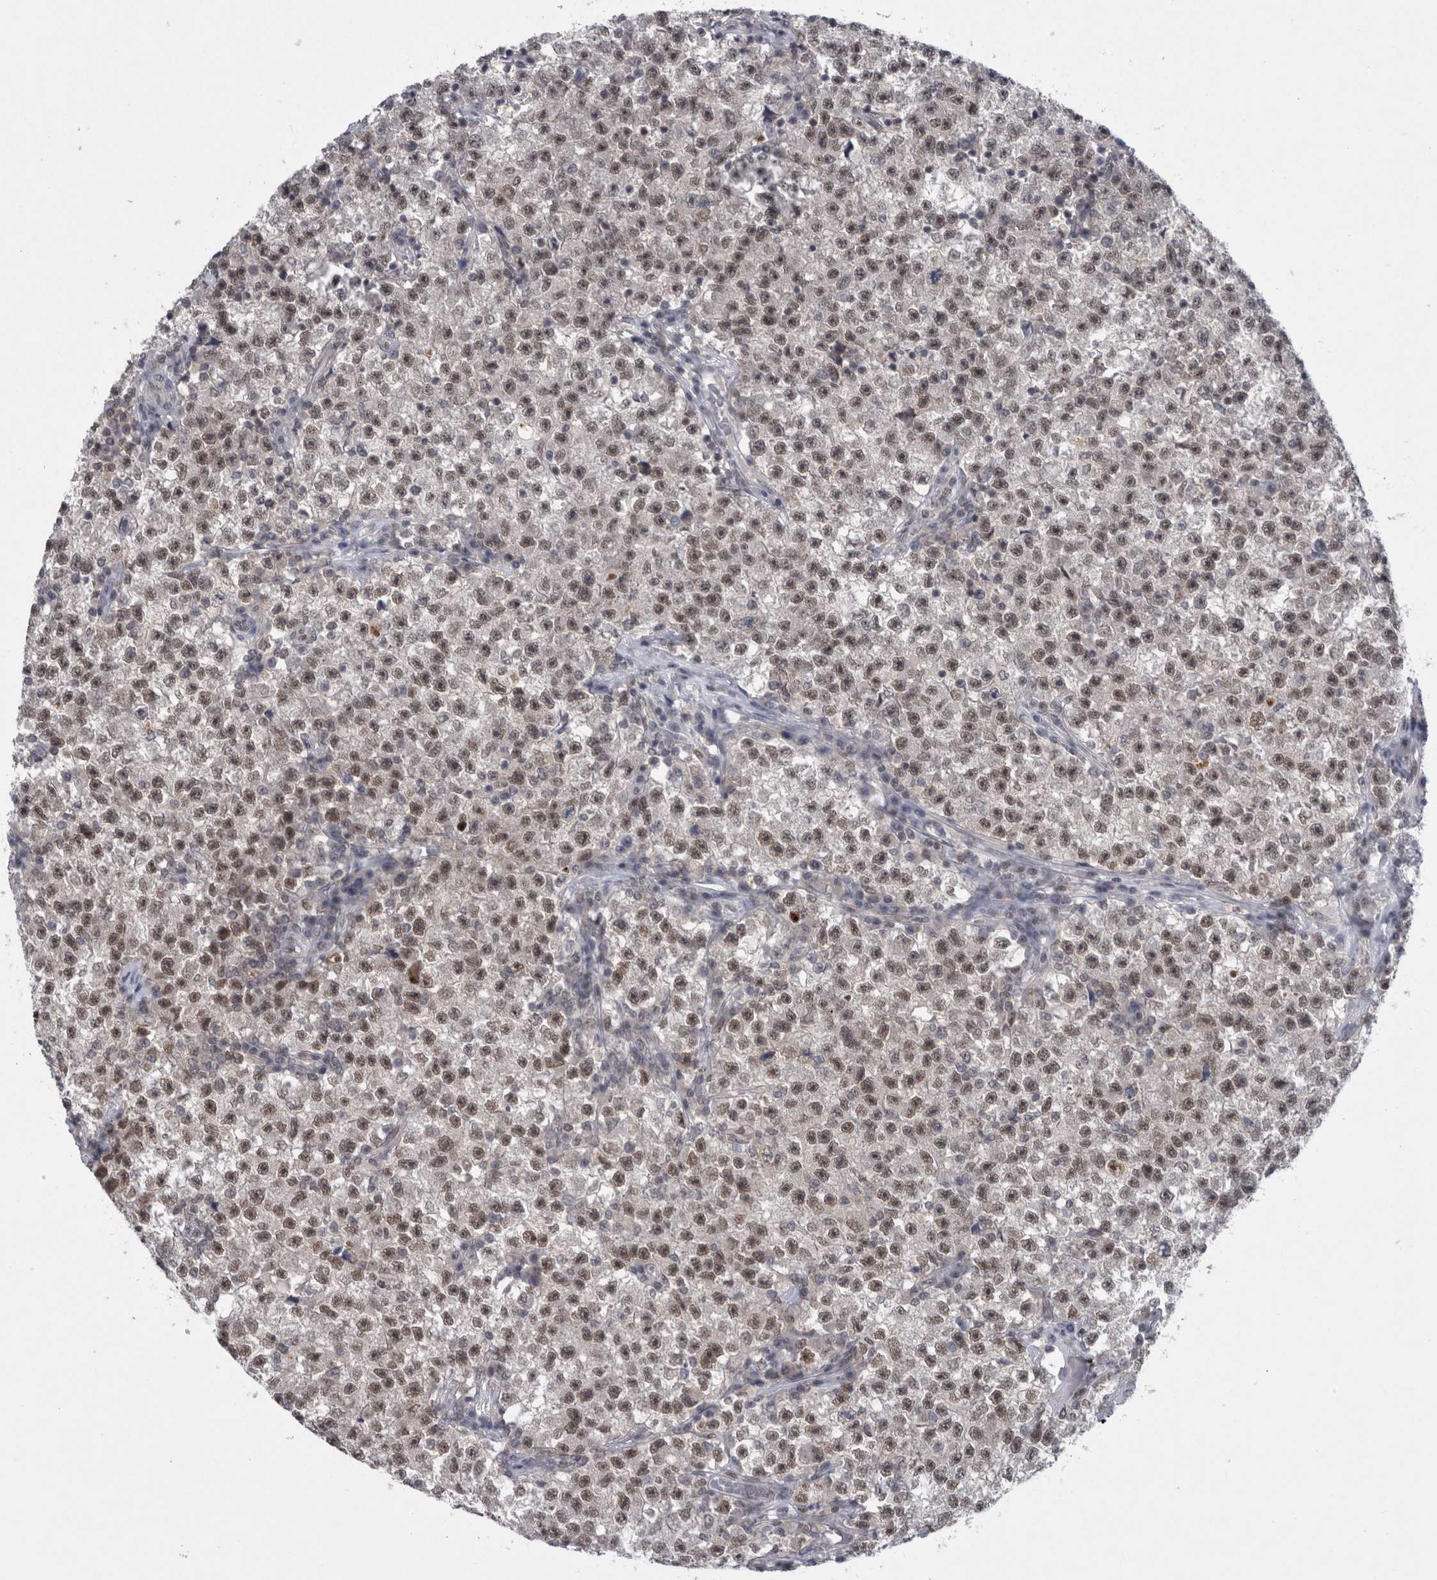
{"staining": {"intensity": "weak", "quantity": ">75%", "location": "nuclear"}, "tissue": "testis cancer", "cell_type": "Tumor cells", "image_type": "cancer", "snomed": [{"axis": "morphology", "description": "Seminoma, NOS"}, {"axis": "topography", "description": "Testis"}], "caption": "Protein staining reveals weak nuclear positivity in approximately >75% of tumor cells in seminoma (testis).", "gene": "PSMB2", "patient": {"sex": "male", "age": 22}}